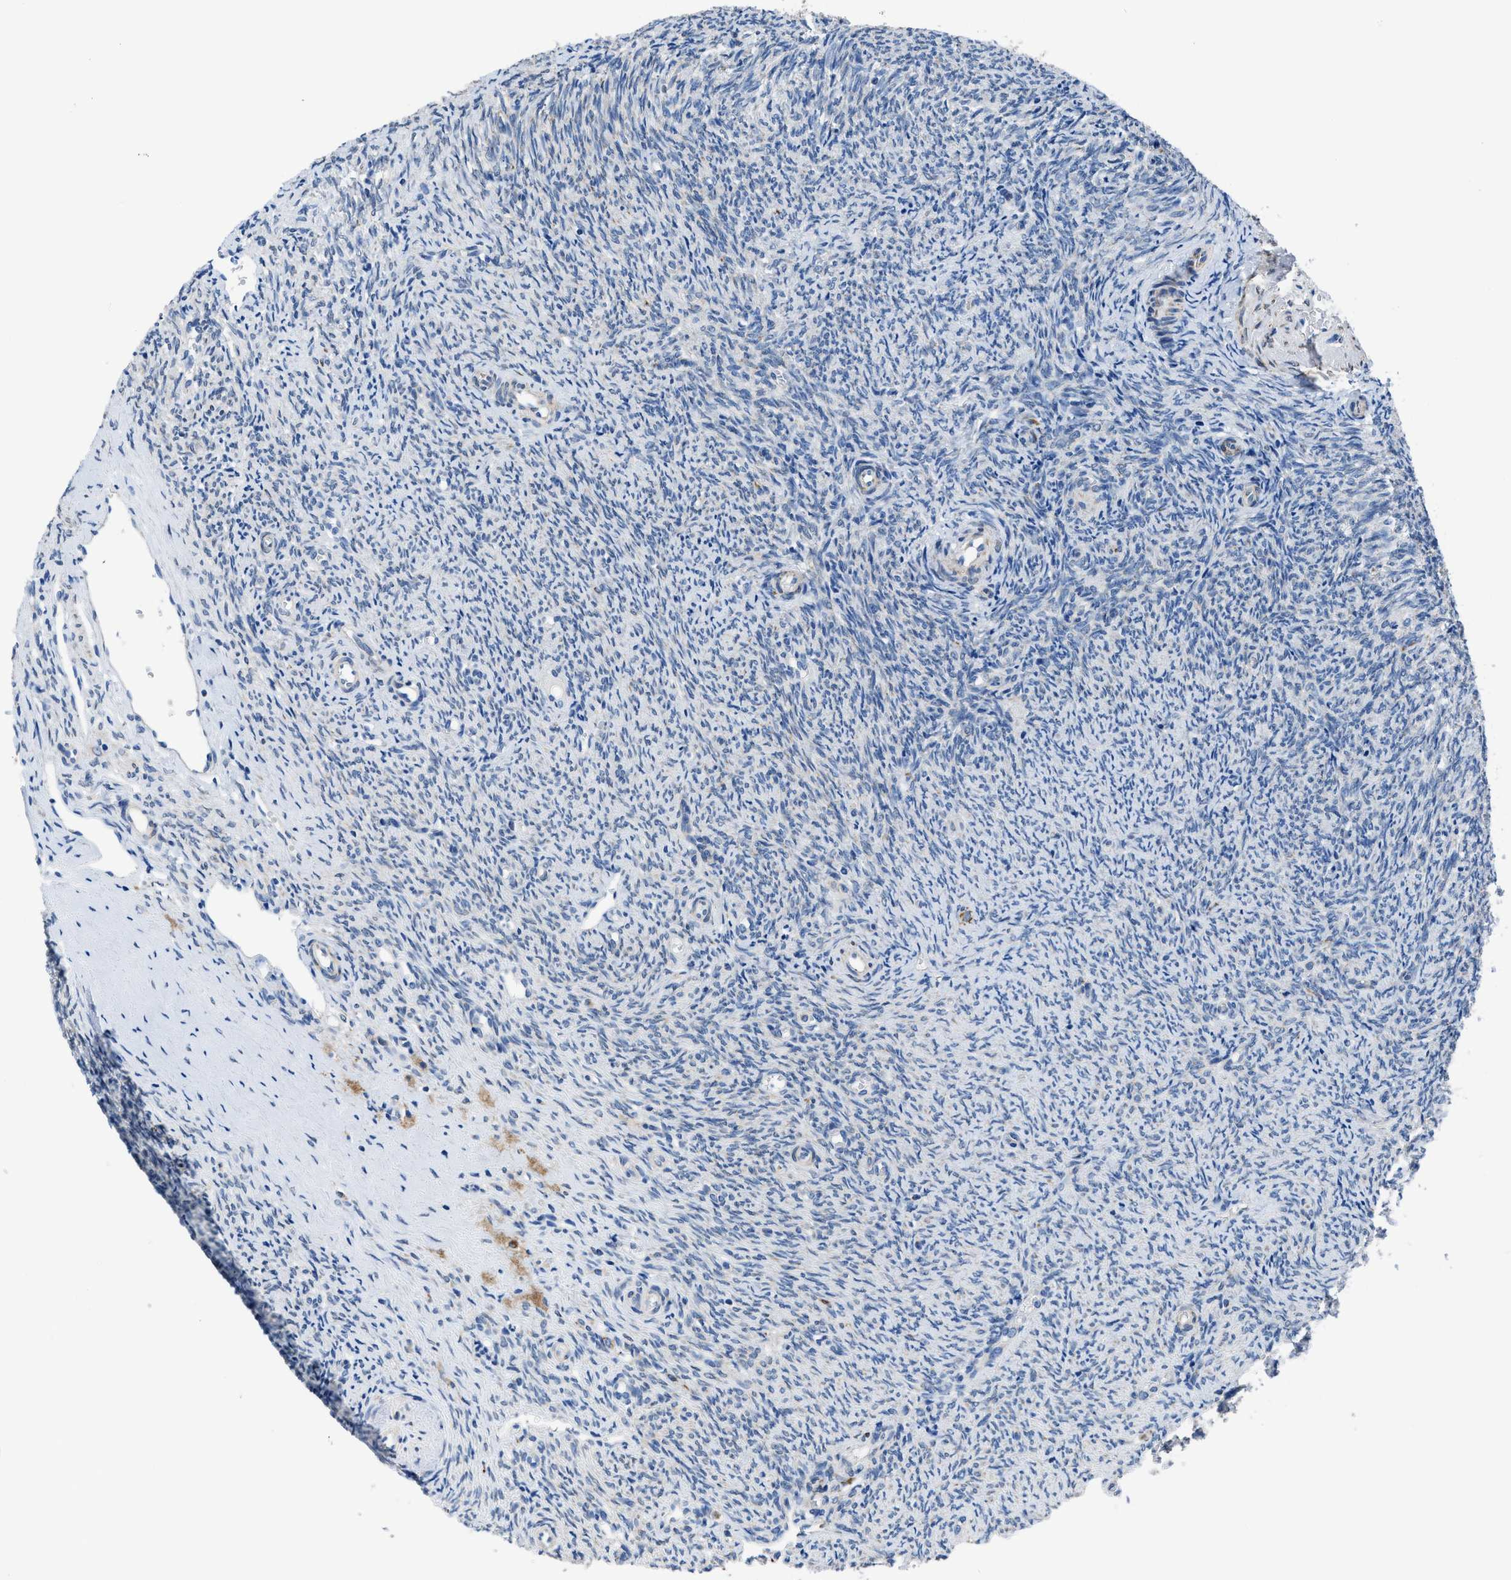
{"staining": {"intensity": "strong", "quantity": ">75%", "location": "cytoplasmic/membranous"}, "tissue": "ovary", "cell_type": "Follicle cells", "image_type": "normal", "snomed": [{"axis": "morphology", "description": "Normal tissue, NOS"}, {"axis": "topography", "description": "Ovary"}], "caption": "Immunohistochemical staining of benign human ovary displays high levels of strong cytoplasmic/membranous expression in about >75% of follicle cells. (brown staining indicates protein expression, while blue staining denotes nuclei).", "gene": "ZDHHC3", "patient": {"sex": "female", "age": 41}}